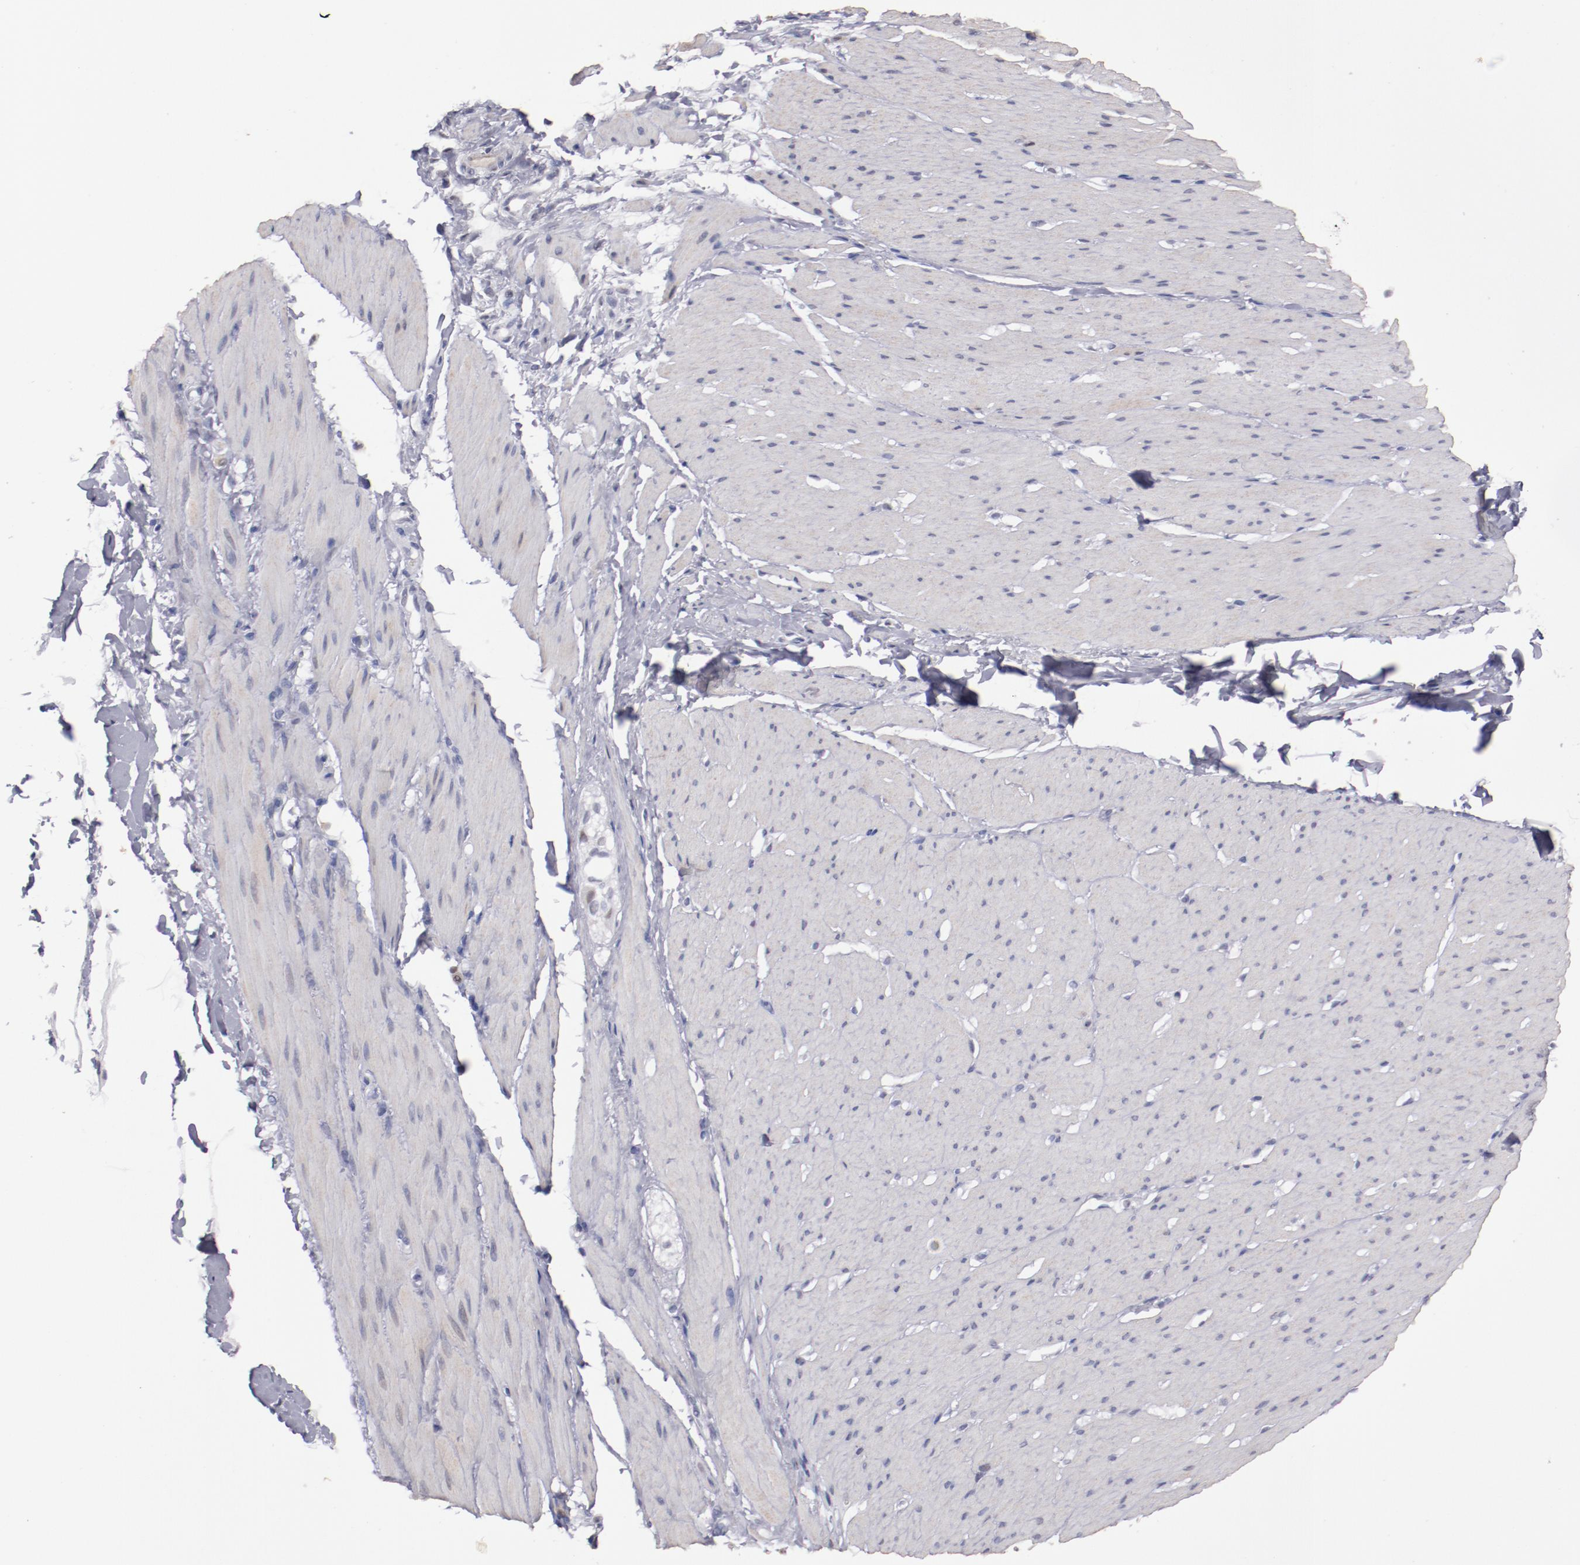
{"staining": {"intensity": "weak", "quantity": ">75%", "location": "cytoplasmic/membranous"}, "tissue": "smooth muscle", "cell_type": "Smooth muscle cells", "image_type": "normal", "snomed": [{"axis": "morphology", "description": "Normal tissue, NOS"}, {"axis": "topography", "description": "Smooth muscle"}, {"axis": "topography", "description": "Colon"}], "caption": "Protein expression analysis of unremarkable human smooth muscle reveals weak cytoplasmic/membranous expression in approximately >75% of smooth muscle cells. (DAB IHC, brown staining for protein, blue staining for nuclei).", "gene": "IRF4", "patient": {"sex": "male", "age": 67}}